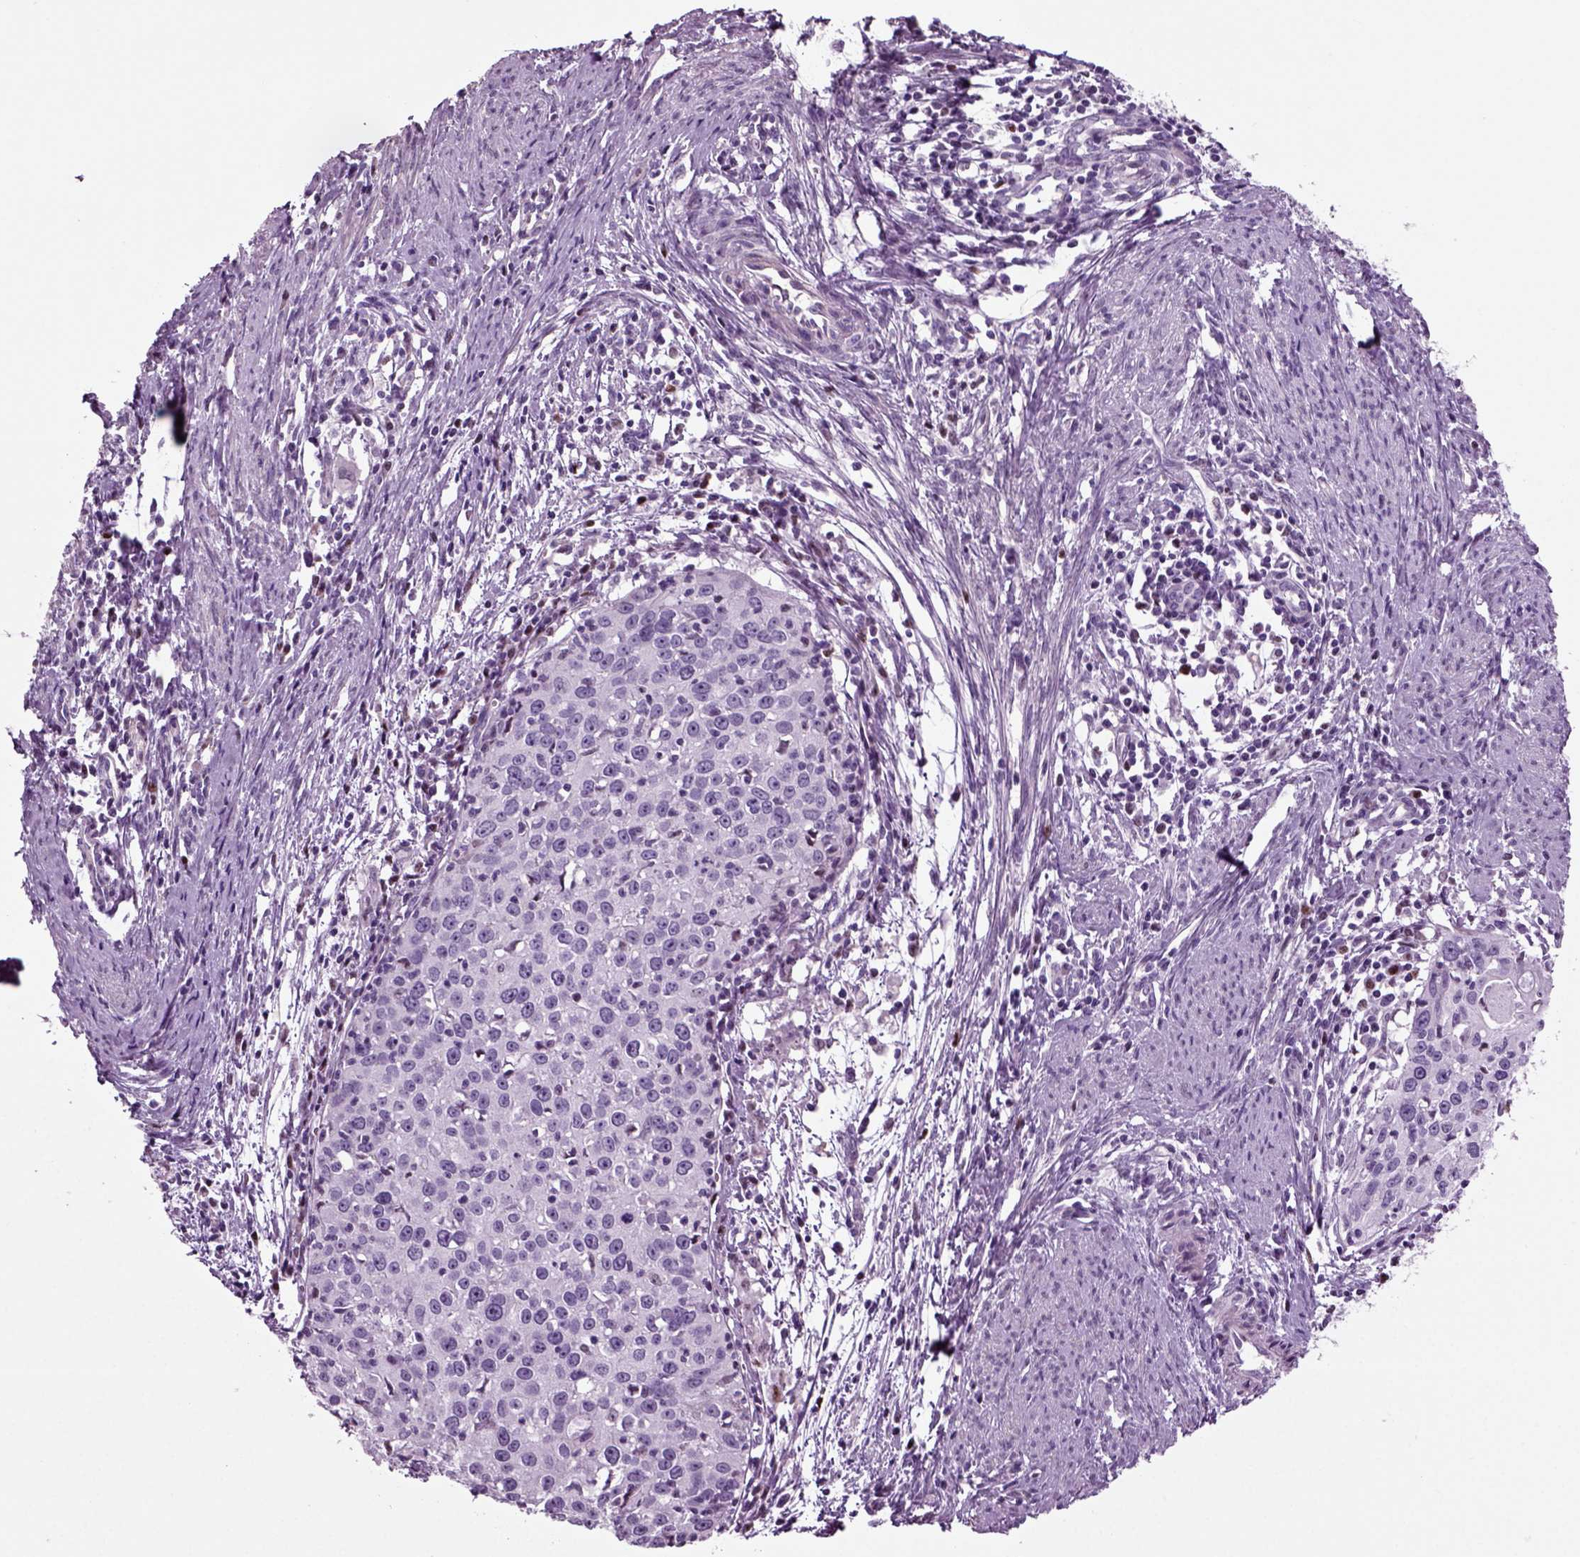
{"staining": {"intensity": "negative", "quantity": "none", "location": "none"}, "tissue": "cervical cancer", "cell_type": "Tumor cells", "image_type": "cancer", "snomed": [{"axis": "morphology", "description": "Squamous cell carcinoma, NOS"}, {"axis": "topography", "description": "Cervix"}], "caption": "Immunohistochemical staining of cervical cancer (squamous cell carcinoma) displays no significant staining in tumor cells.", "gene": "ARID3A", "patient": {"sex": "female", "age": 40}}